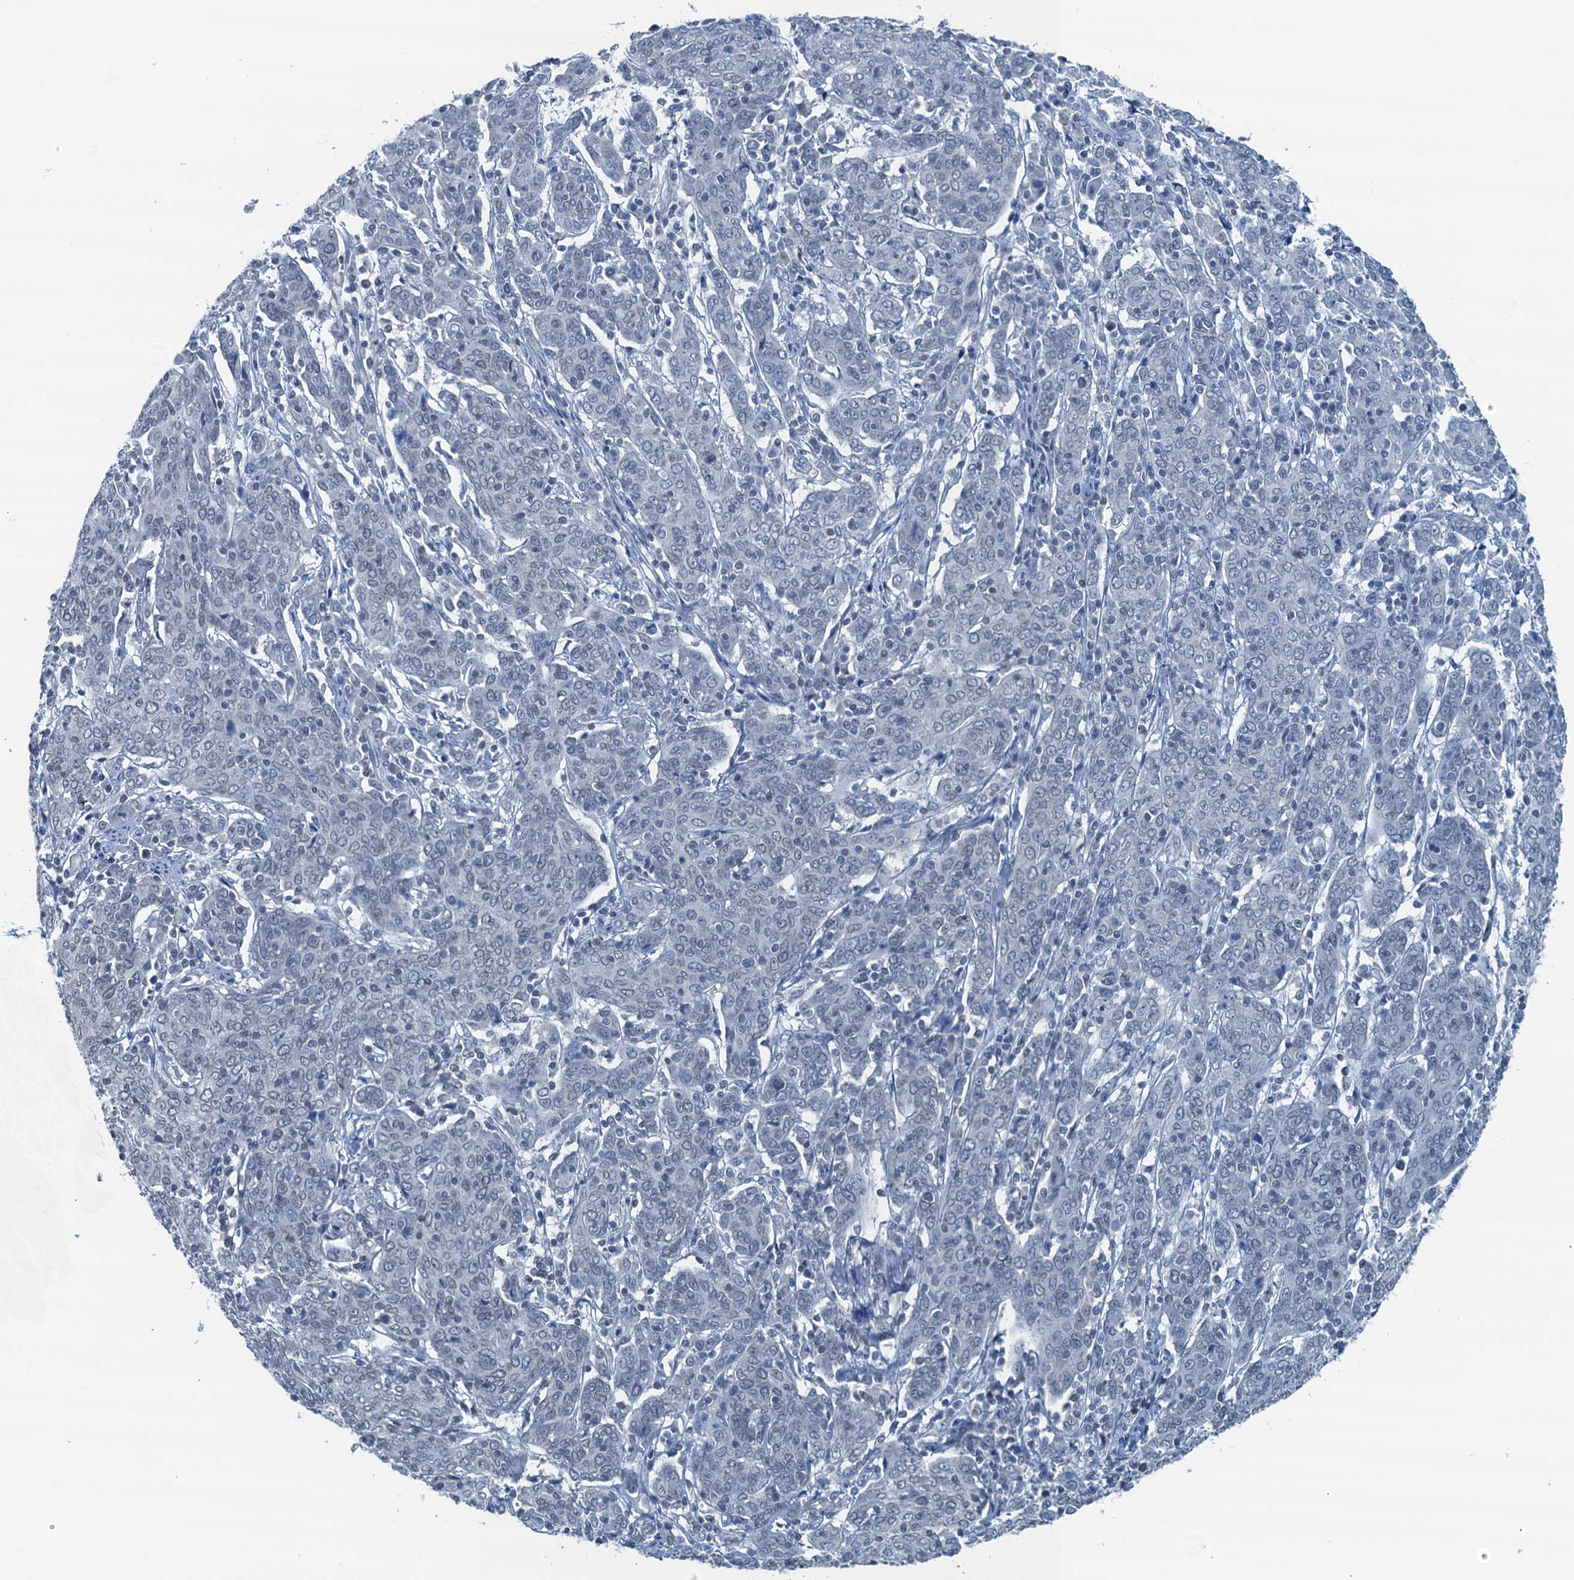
{"staining": {"intensity": "negative", "quantity": "none", "location": "none"}, "tissue": "cervical cancer", "cell_type": "Tumor cells", "image_type": "cancer", "snomed": [{"axis": "morphology", "description": "Squamous cell carcinoma, NOS"}, {"axis": "topography", "description": "Cervix"}], "caption": "A photomicrograph of cervical cancer (squamous cell carcinoma) stained for a protein exhibits no brown staining in tumor cells.", "gene": "C11orf54", "patient": {"sex": "female", "age": 67}}